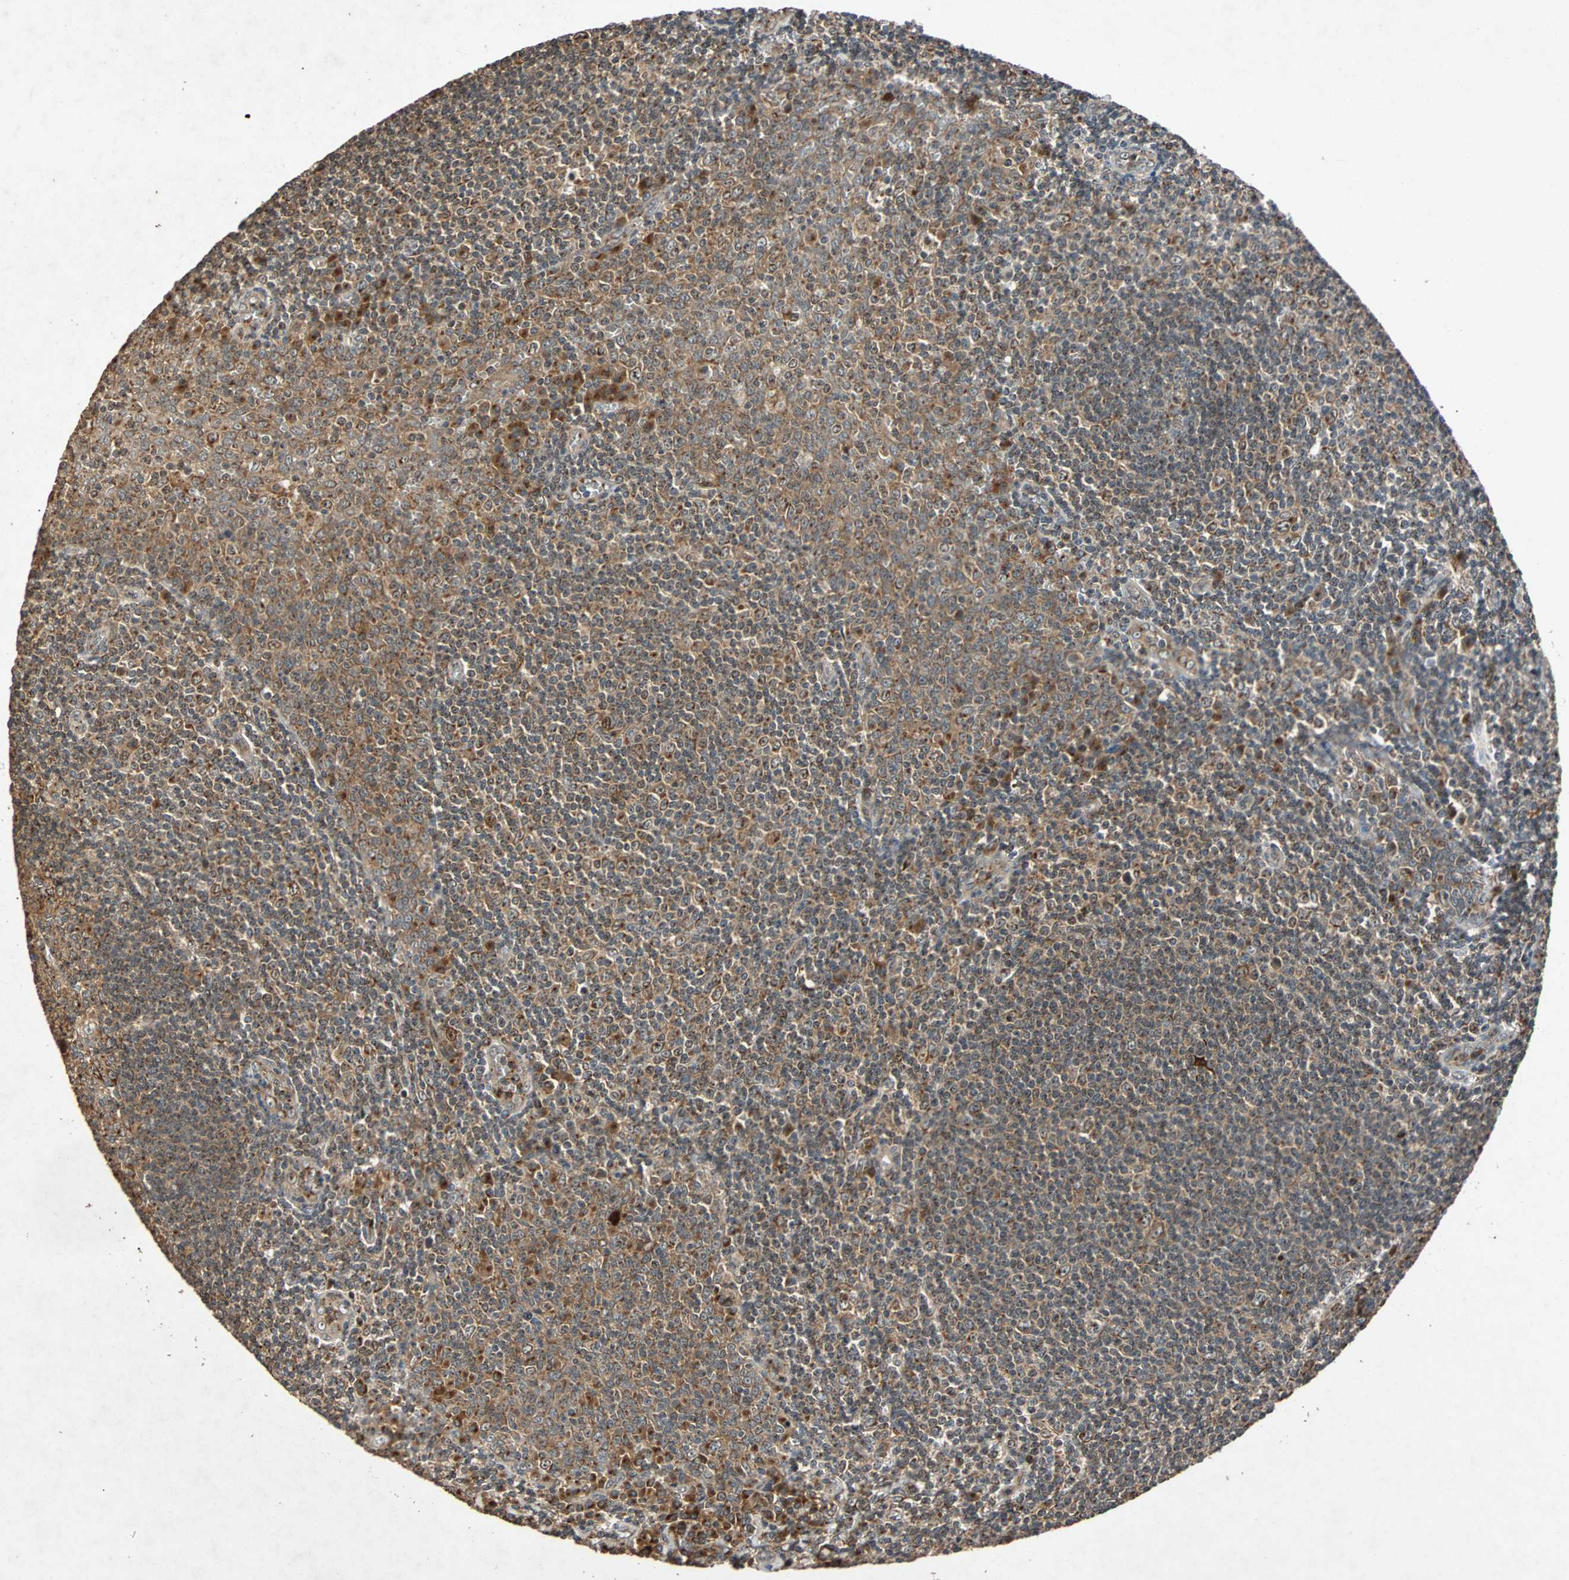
{"staining": {"intensity": "moderate", "quantity": ">75%", "location": "cytoplasmic/membranous"}, "tissue": "tonsil", "cell_type": "Germinal center cells", "image_type": "normal", "snomed": [{"axis": "morphology", "description": "Normal tissue, NOS"}, {"axis": "topography", "description": "Tonsil"}], "caption": "A high-resolution photomicrograph shows immunohistochemistry staining of benign tonsil, which reveals moderate cytoplasmic/membranous expression in about >75% of germinal center cells.", "gene": "USP31", "patient": {"sex": "male", "age": 31}}